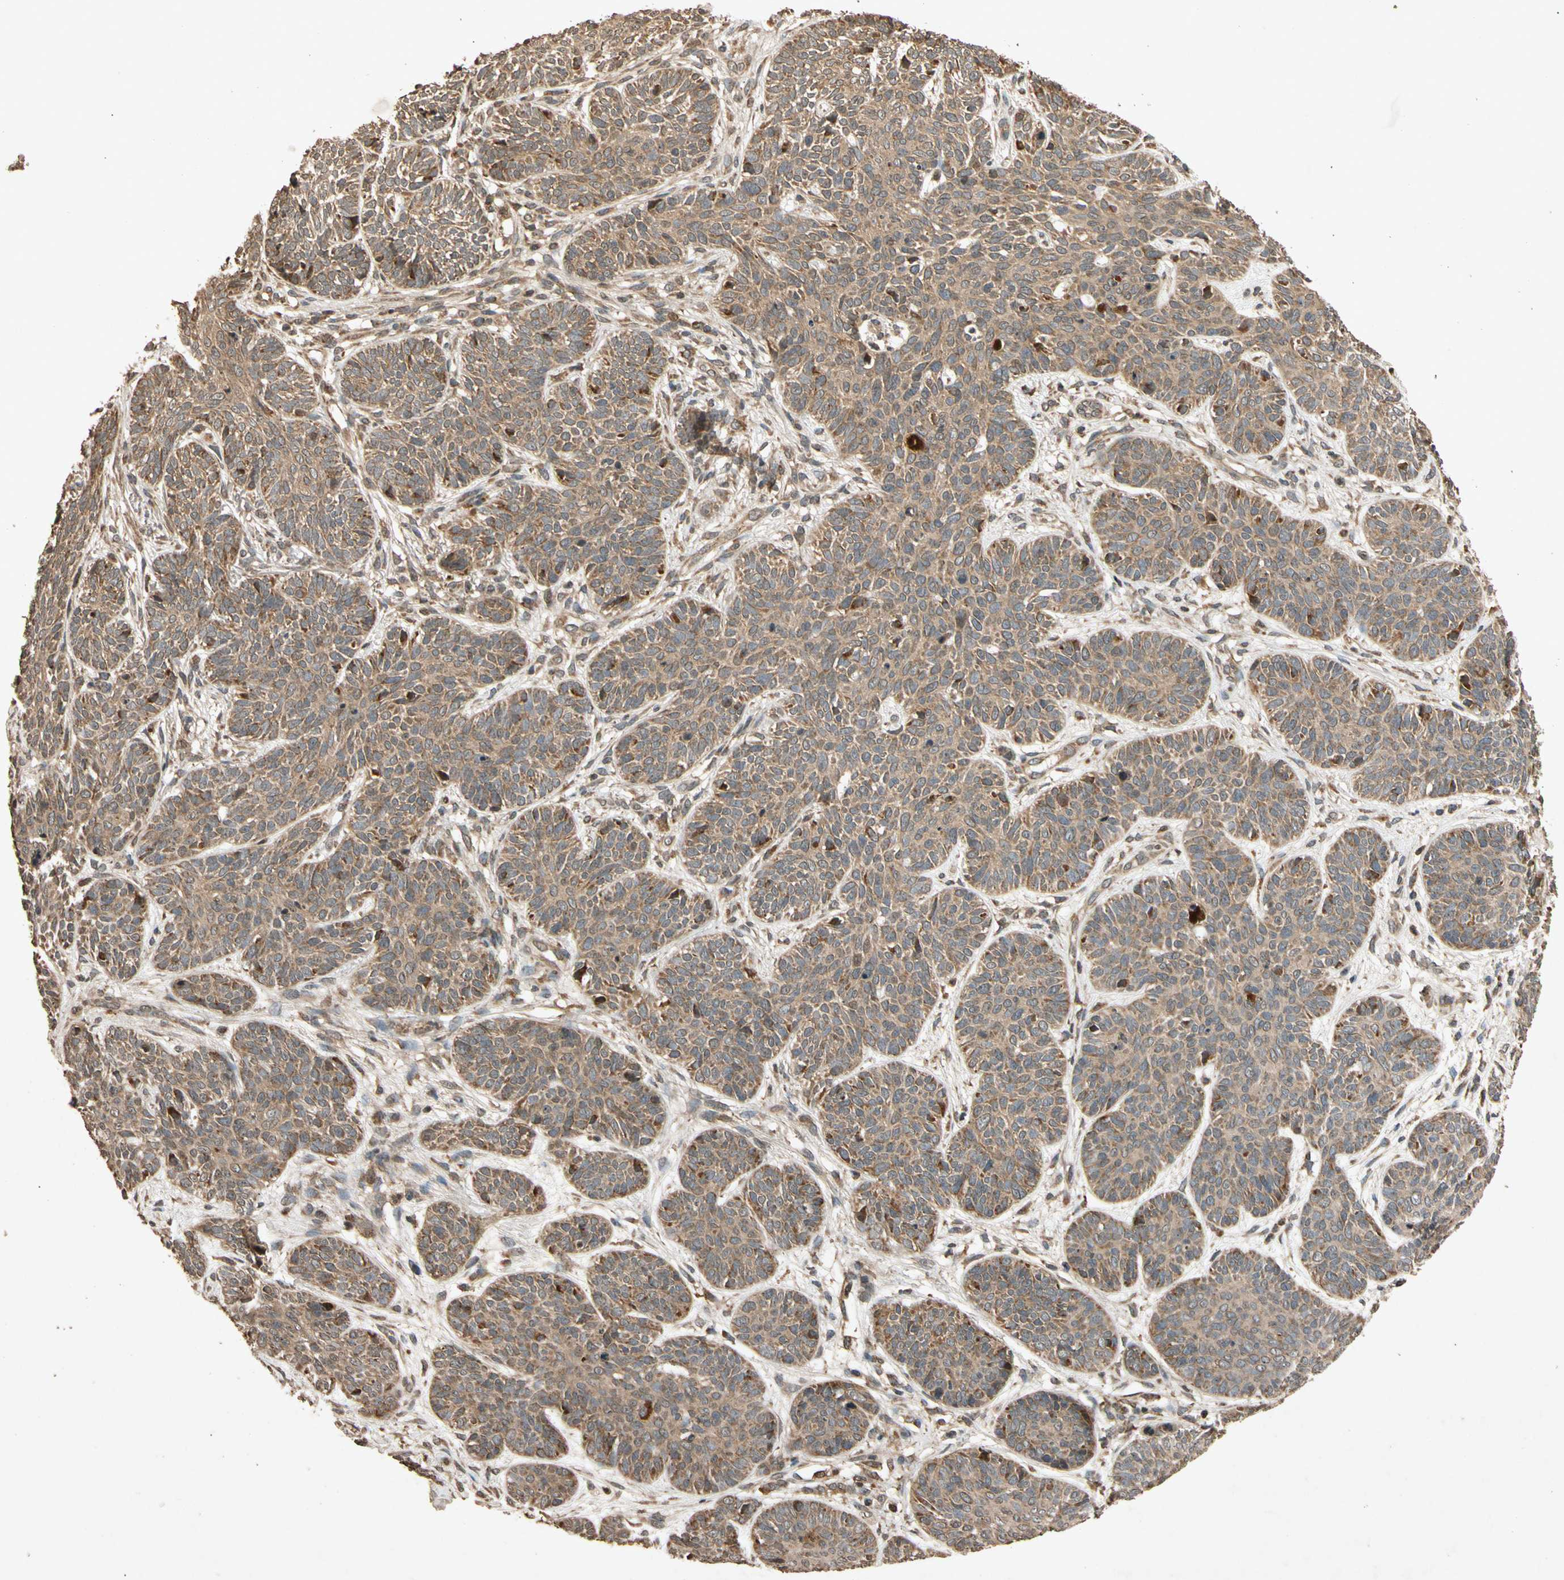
{"staining": {"intensity": "moderate", "quantity": ">75%", "location": "cytoplasmic/membranous"}, "tissue": "skin cancer", "cell_type": "Tumor cells", "image_type": "cancer", "snomed": [{"axis": "morphology", "description": "Normal tissue, NOS"}, {"axis": "morphology", "description": "Basal cell carcinoma"}, {"axis": "topography", "description": "Skin"}], "caption": "A brown stain shows moderate cytoplasmic/membranous positivity of a protein in human skin cancer (basal cell carcinoma) tumor cells.", "gene": "TXN2", "patient": {"sex": "male", "age": 52}}